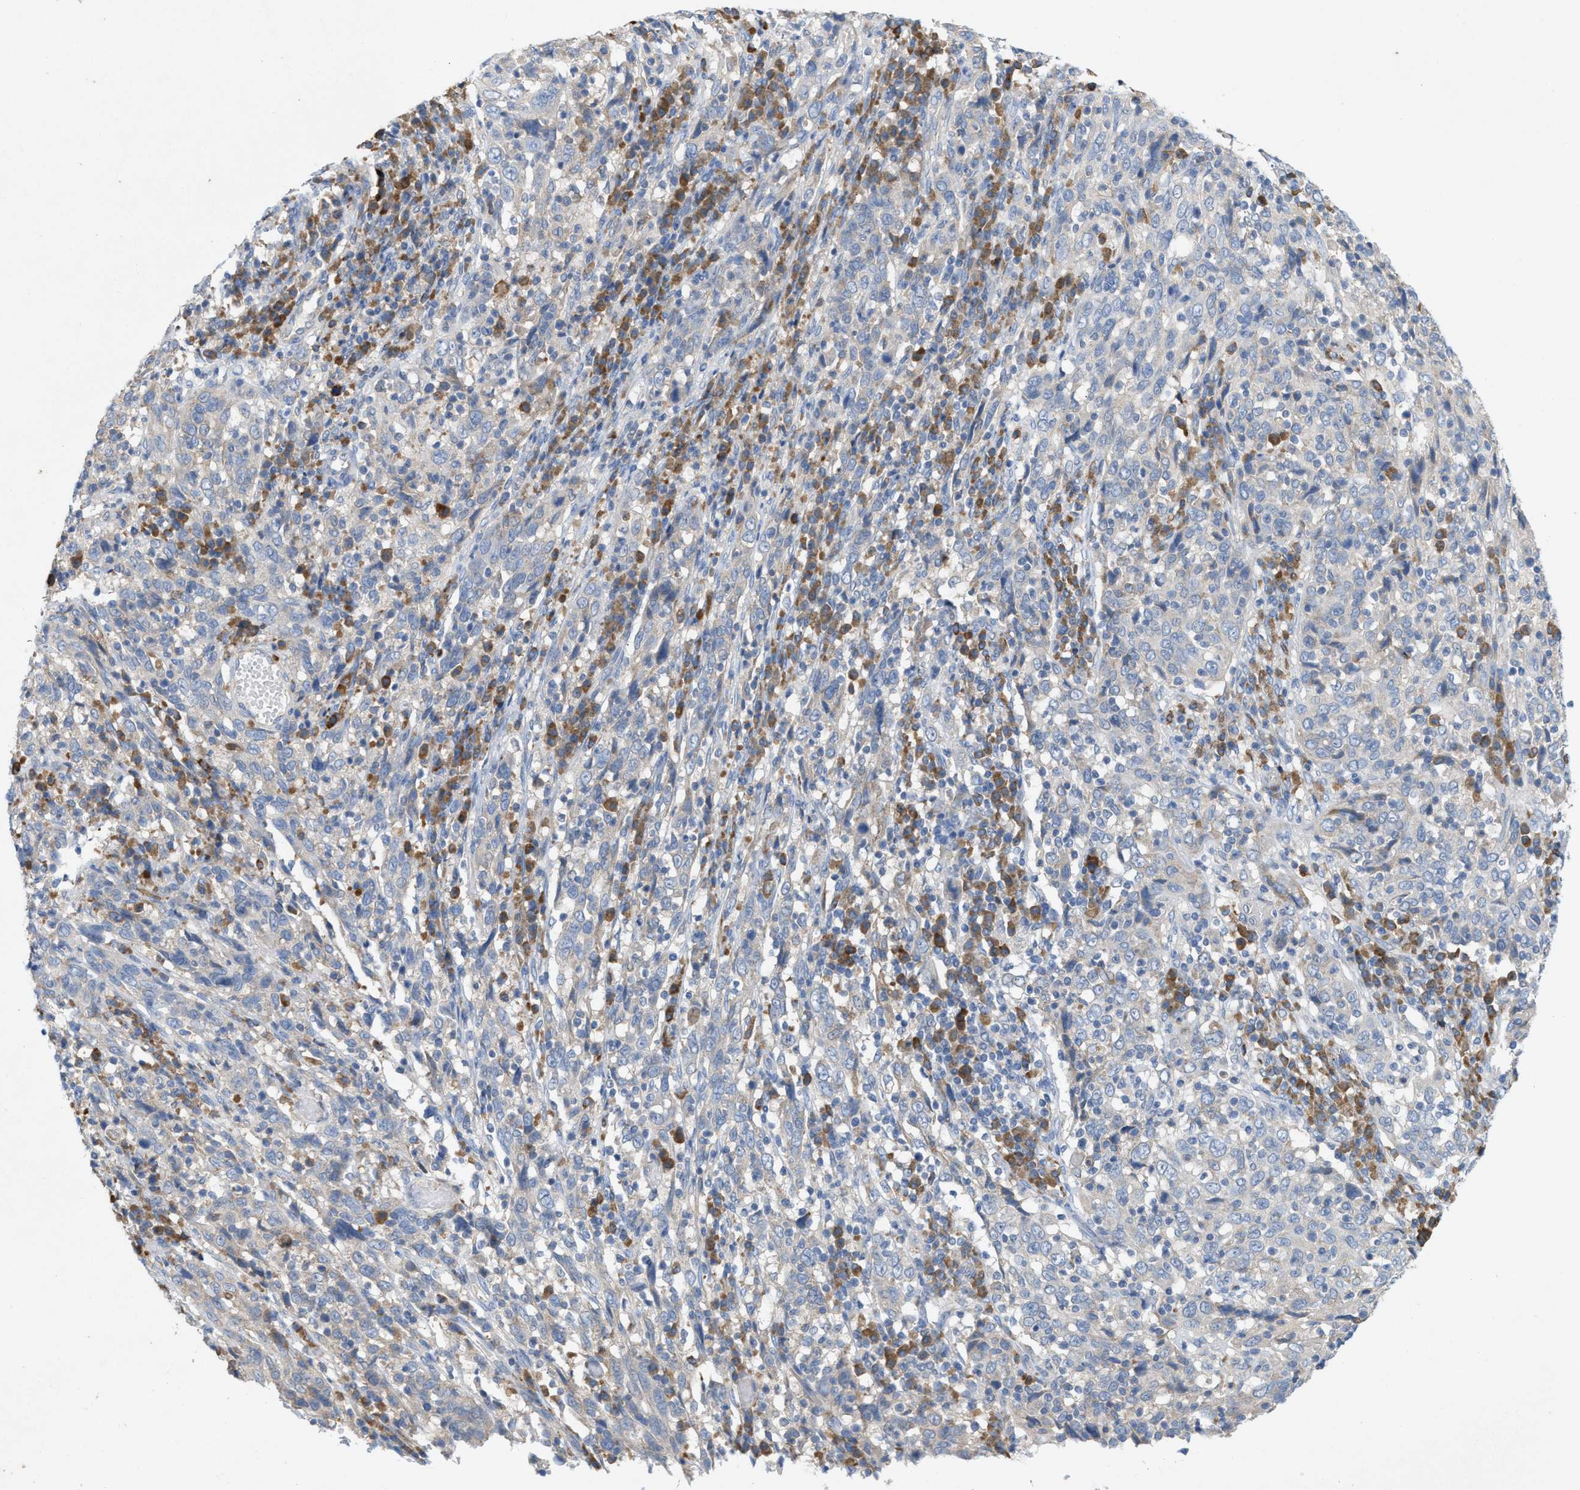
{"staining": {"intensity": "negative", "quantity": "none", "location": "none"}, "tissue": "cervical cancer", "cell_type": "Tumor cells", "image_type": "cancer", "snomed": [{"axis": "morphology", "description": "Squamous cell carcinoma, NOS"}, {"axis": "topography", "description": "Cervix"}], "caption": "The immunohistochemistry photomicrograph has no significant positivity in tumor cells of squamous cell carcinoma (cervical) tissue.", "gene": "DYNC2I1", "patient": {"sex": "female", "age": 46}}